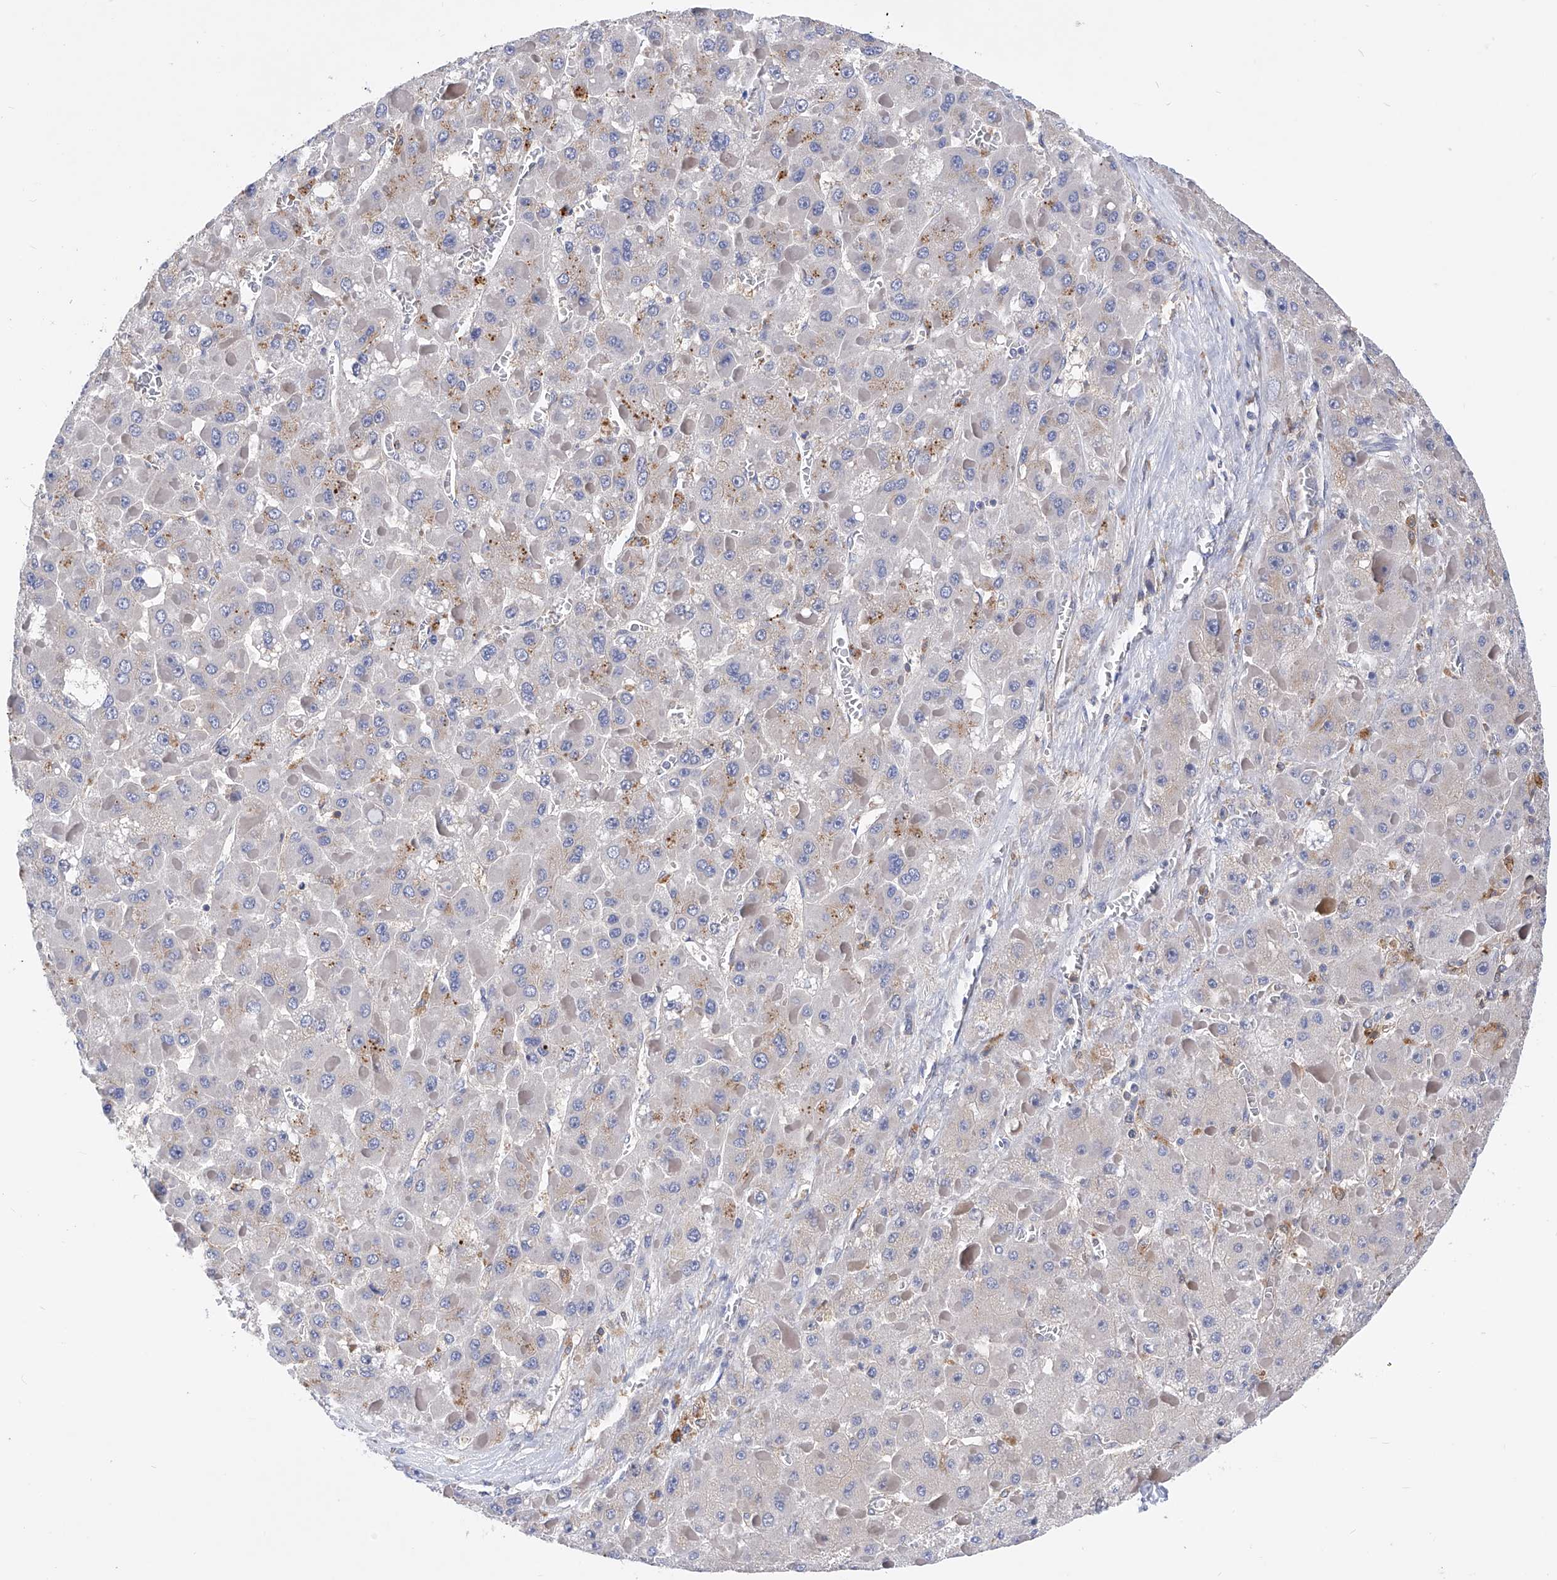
{"staining": {"intensity": "negative", "quantity": "none", "location": "none"}, "tissue": "liver cancer", "cell_type": "Tumor cells", "image_type": "cancer", "snomed": [{"axis": "morphology", "description": "Carcinoma, Hepatocellular, NOS"}, {"axis": "topography", "description": "Liver"}], "caption": "High magnification brightfield microscopy of hepatocellular carcinoma (liver) stained with DAB (brown) and counterstained with hematoxylin (blue): tumor cells show no significant expression.", "gene": "SPATA20", "patient": {"sex": "female", "age": 73}}